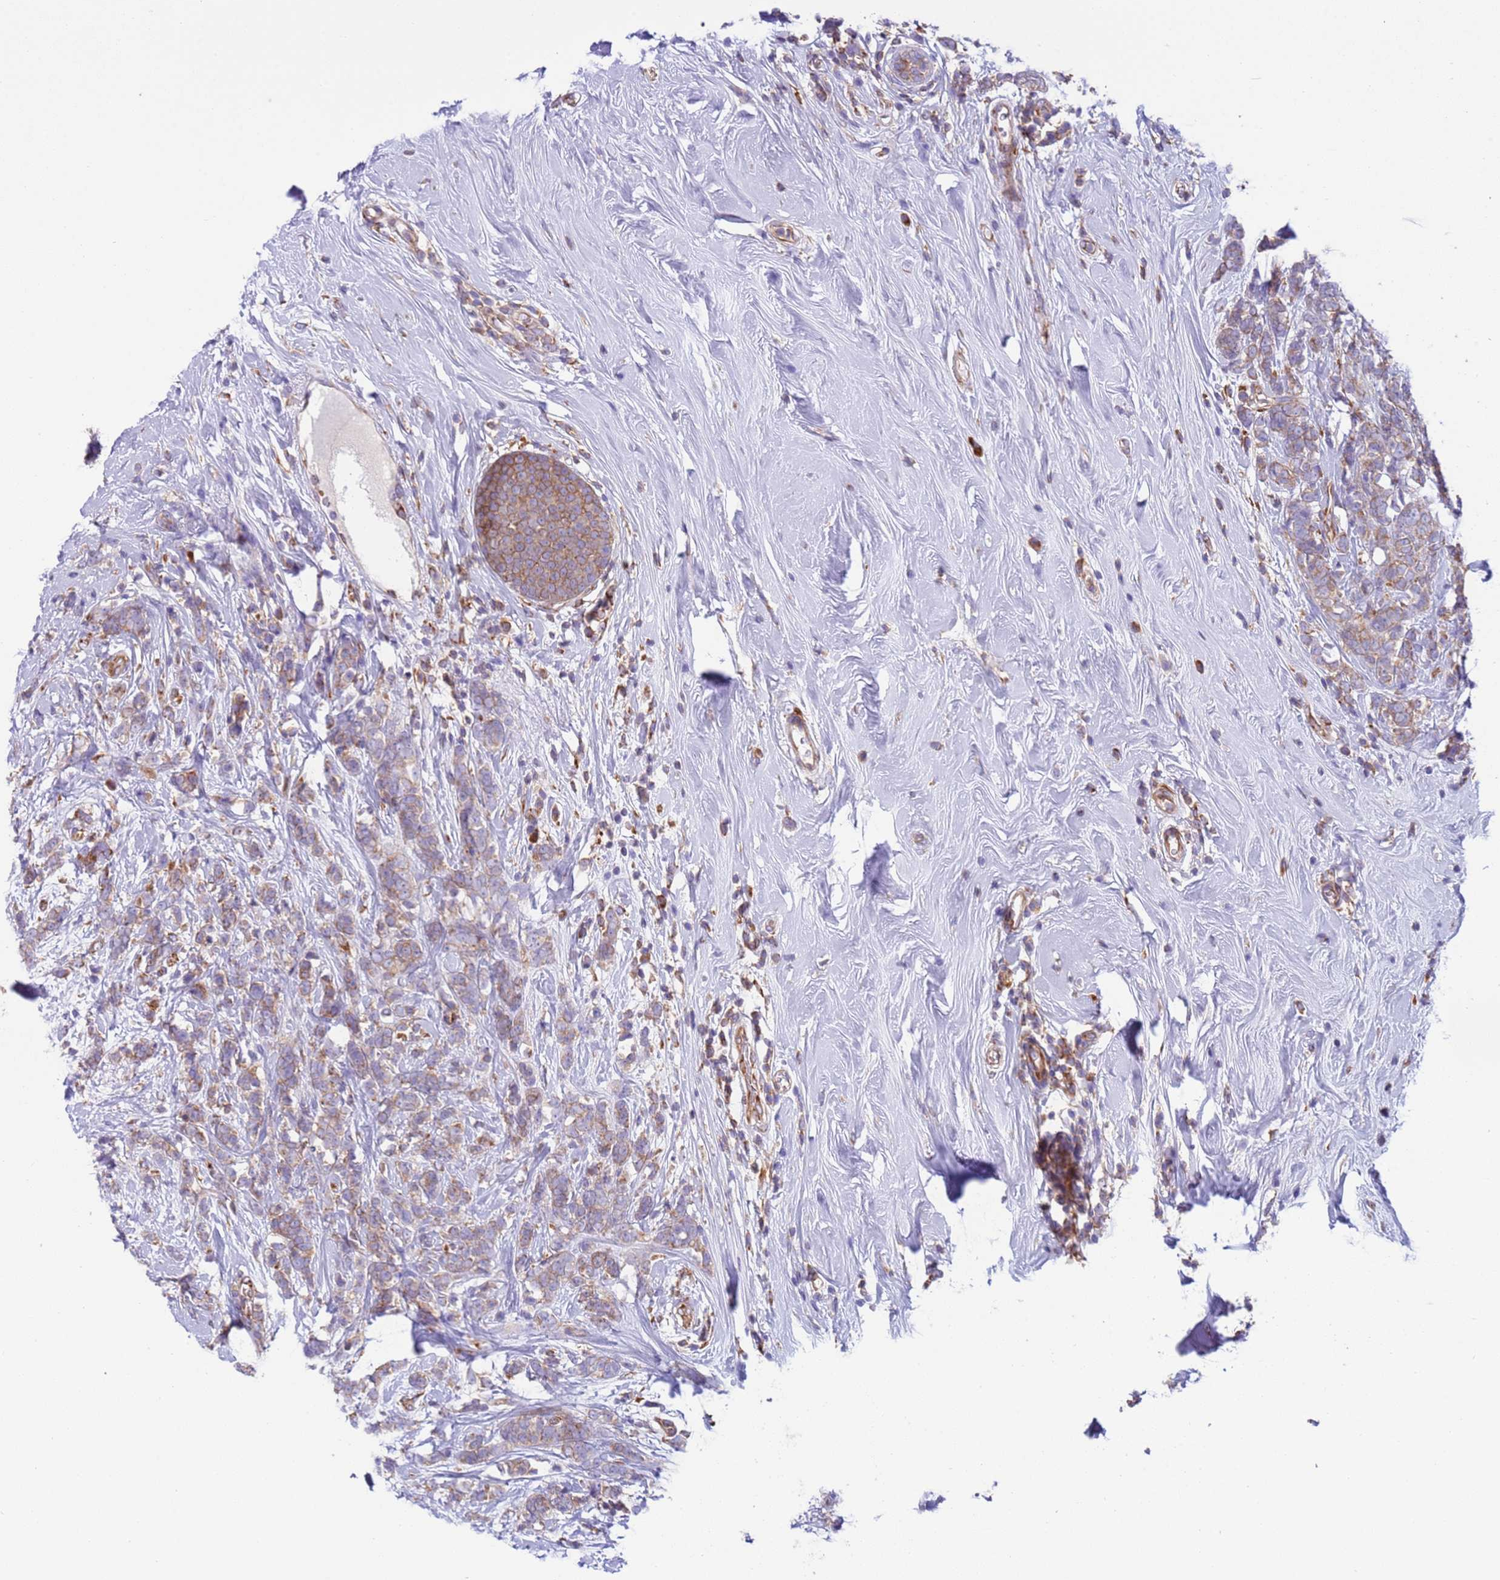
{"staining": {"intensity": "moderate", "quantity": ">75%", "location": "cytoplasmic/membranous"}, "tissue": "breast cancer", "cell_type": "Tumor cells", "image_type": "cancer", "snomed": [{"axis": "morphology", "description": "Lobular carcinoma"}, {"axis": "topography", "description": "Breast"}], "caption": "A brown stain highlights moderate cytoplasmic/membranous expression of a protein in breast cancer (lobular carcinoma) tumor cells. (Brightfield microscopy of DAB IHC at high magnification).", "gene": "VARS1", "patient": {"sex": "female", "age": 58}}